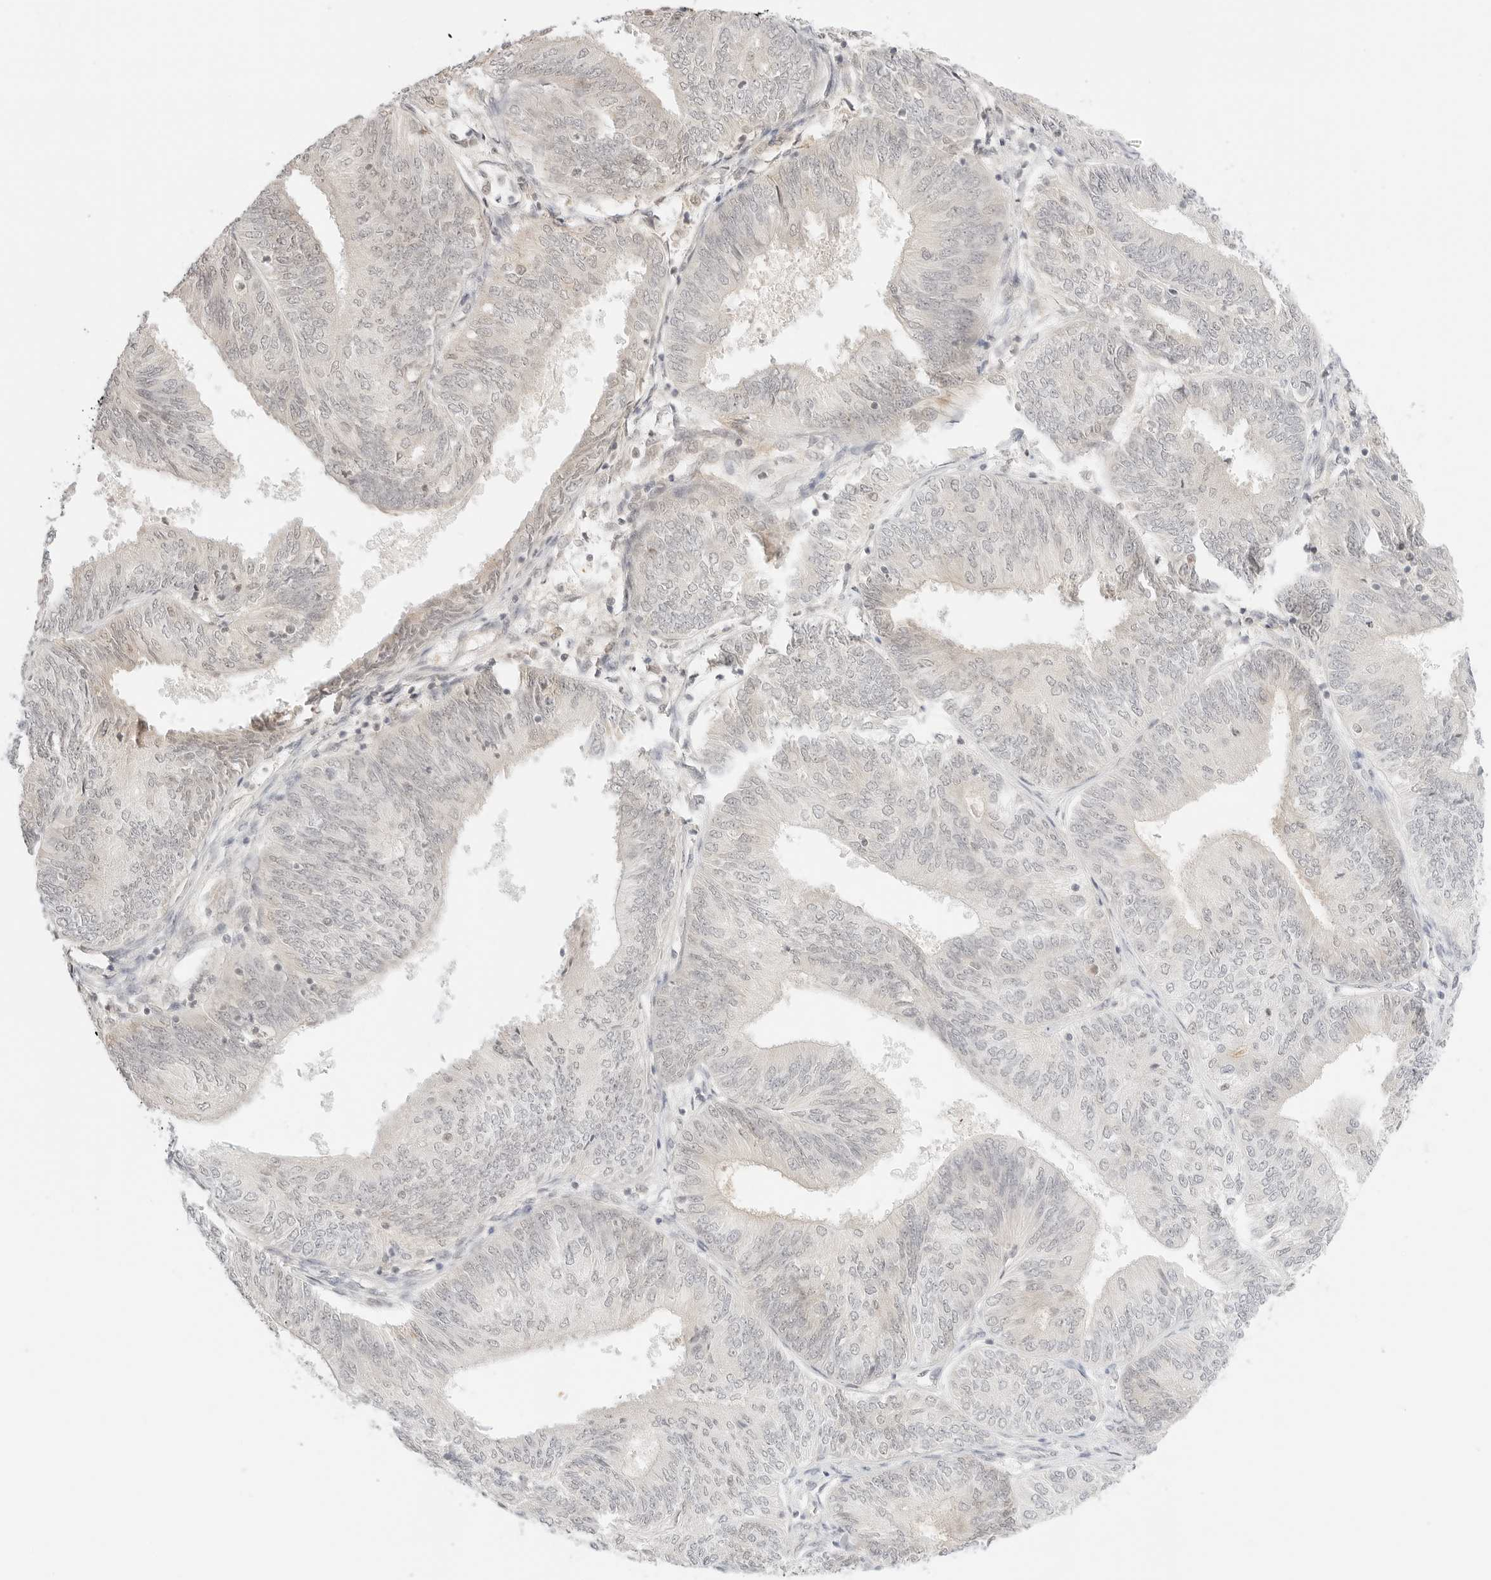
{"staining": {"intensity": "negative", "quantity": "none", "location": "none"}, "tissue": "endometrial cancer", "cell_type": "Tumor cells", "image_type": "cancer", "snomed": [{"axis": "morphology", "description": "Adenocarcinoma, NOS"}, {"axis": "topography", "description": "Endometrium"}], "caption": "High power microscopy image of an IHC image of endometrial cancer, revealing no significant staining in tumor cells.", "gene": "RPS6KL1", "patient": {"sex": "female", "age": 58}}